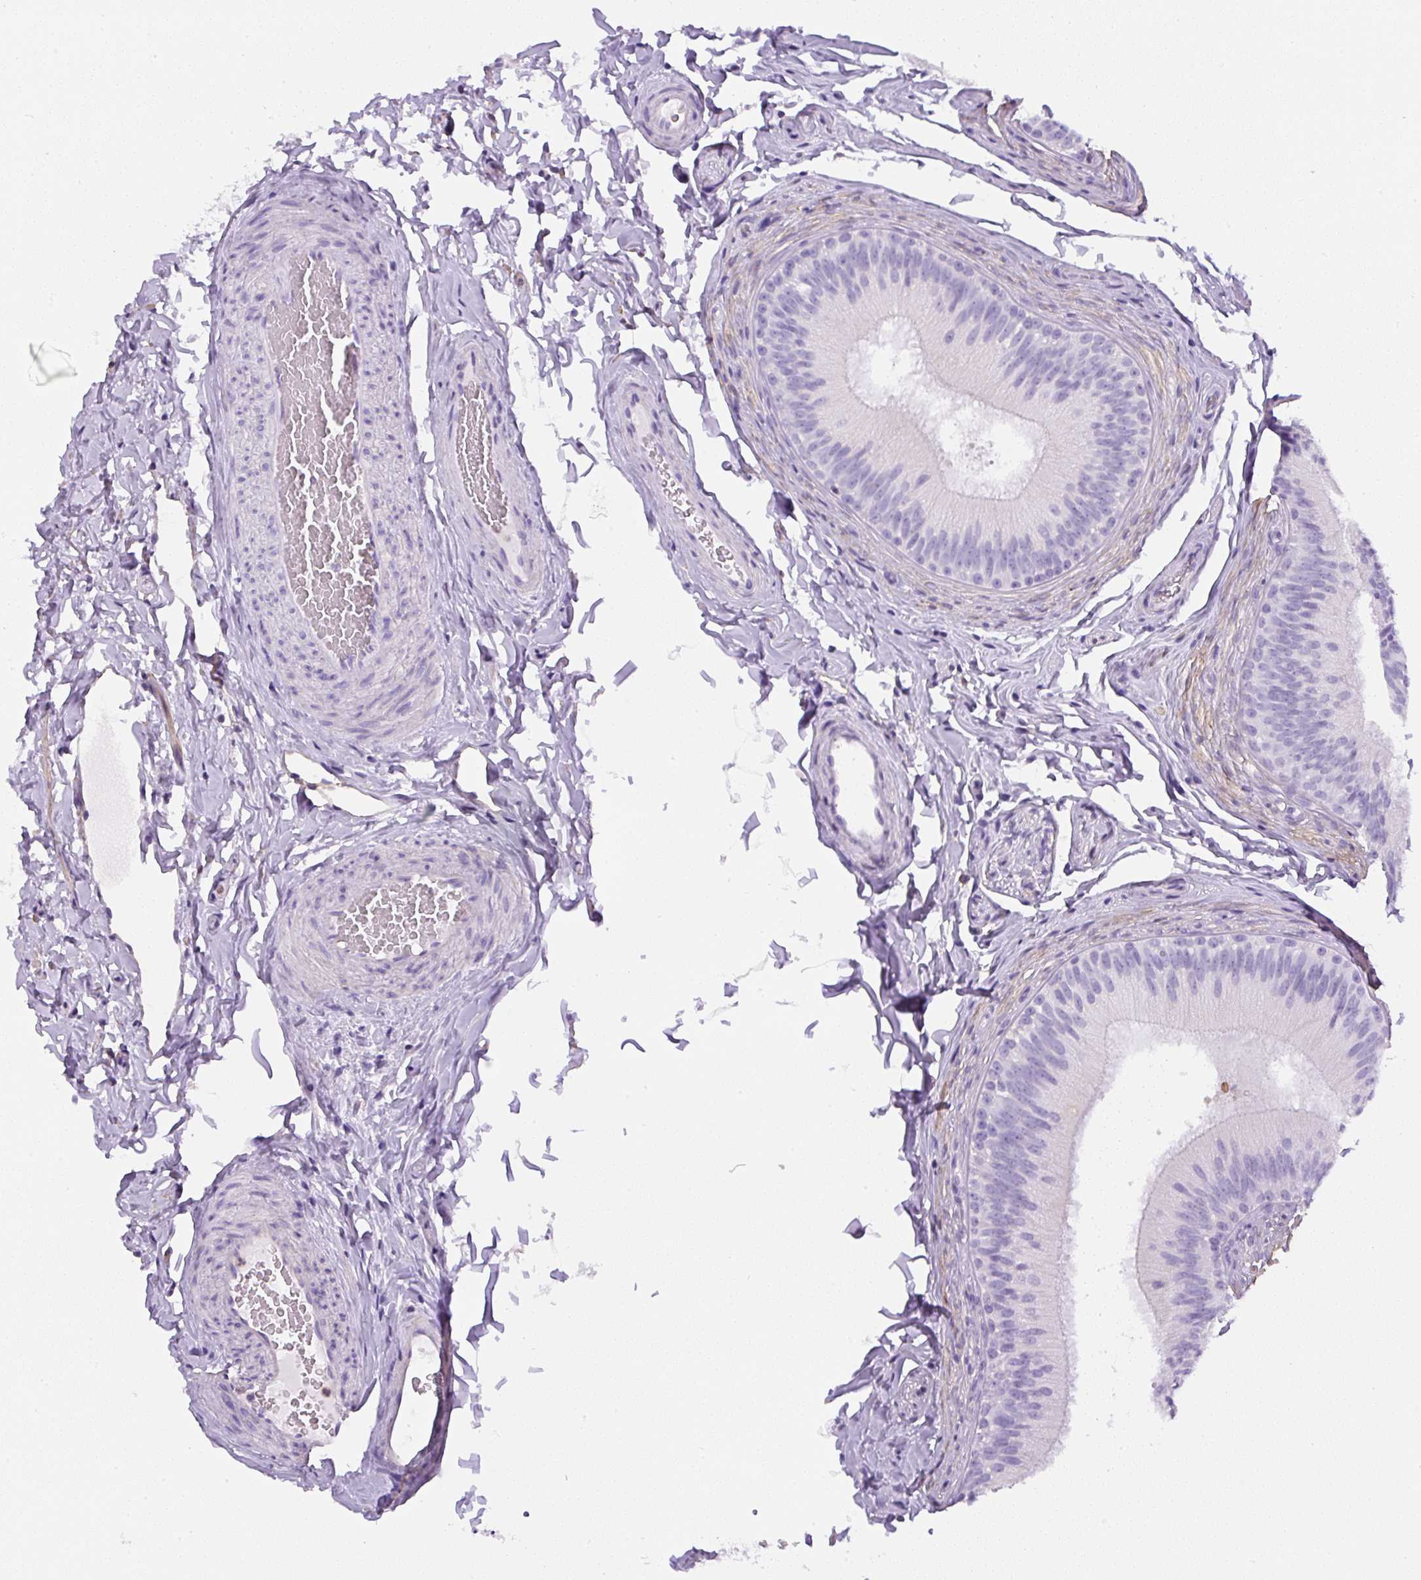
{"staining": {"intensity": "negative", "quantity": "none", "location": "none"}, "tissue": "epididymis", "cell_type": "Glandular cells", "image_type": "normal", "snomed": [{"axis": "morphology", "description": "Normal tissue, NOS"}, {"axis": "topography", "description": "Epididymis"}], "caption": "Immunohistochemistry (IHC) image of benign epididymis: human epididymis stained with DAB (3,3'-diaminobenzidine) exhibits no significant protein positivity in glandular cells. (Brightfield microscopy of DAB (3,3'-diaminobenzidine) immunohistochemistry (IHC) at high magnification).", "gene": "PIP5KL1", "patient": {"sex": "male", "age": 24}}